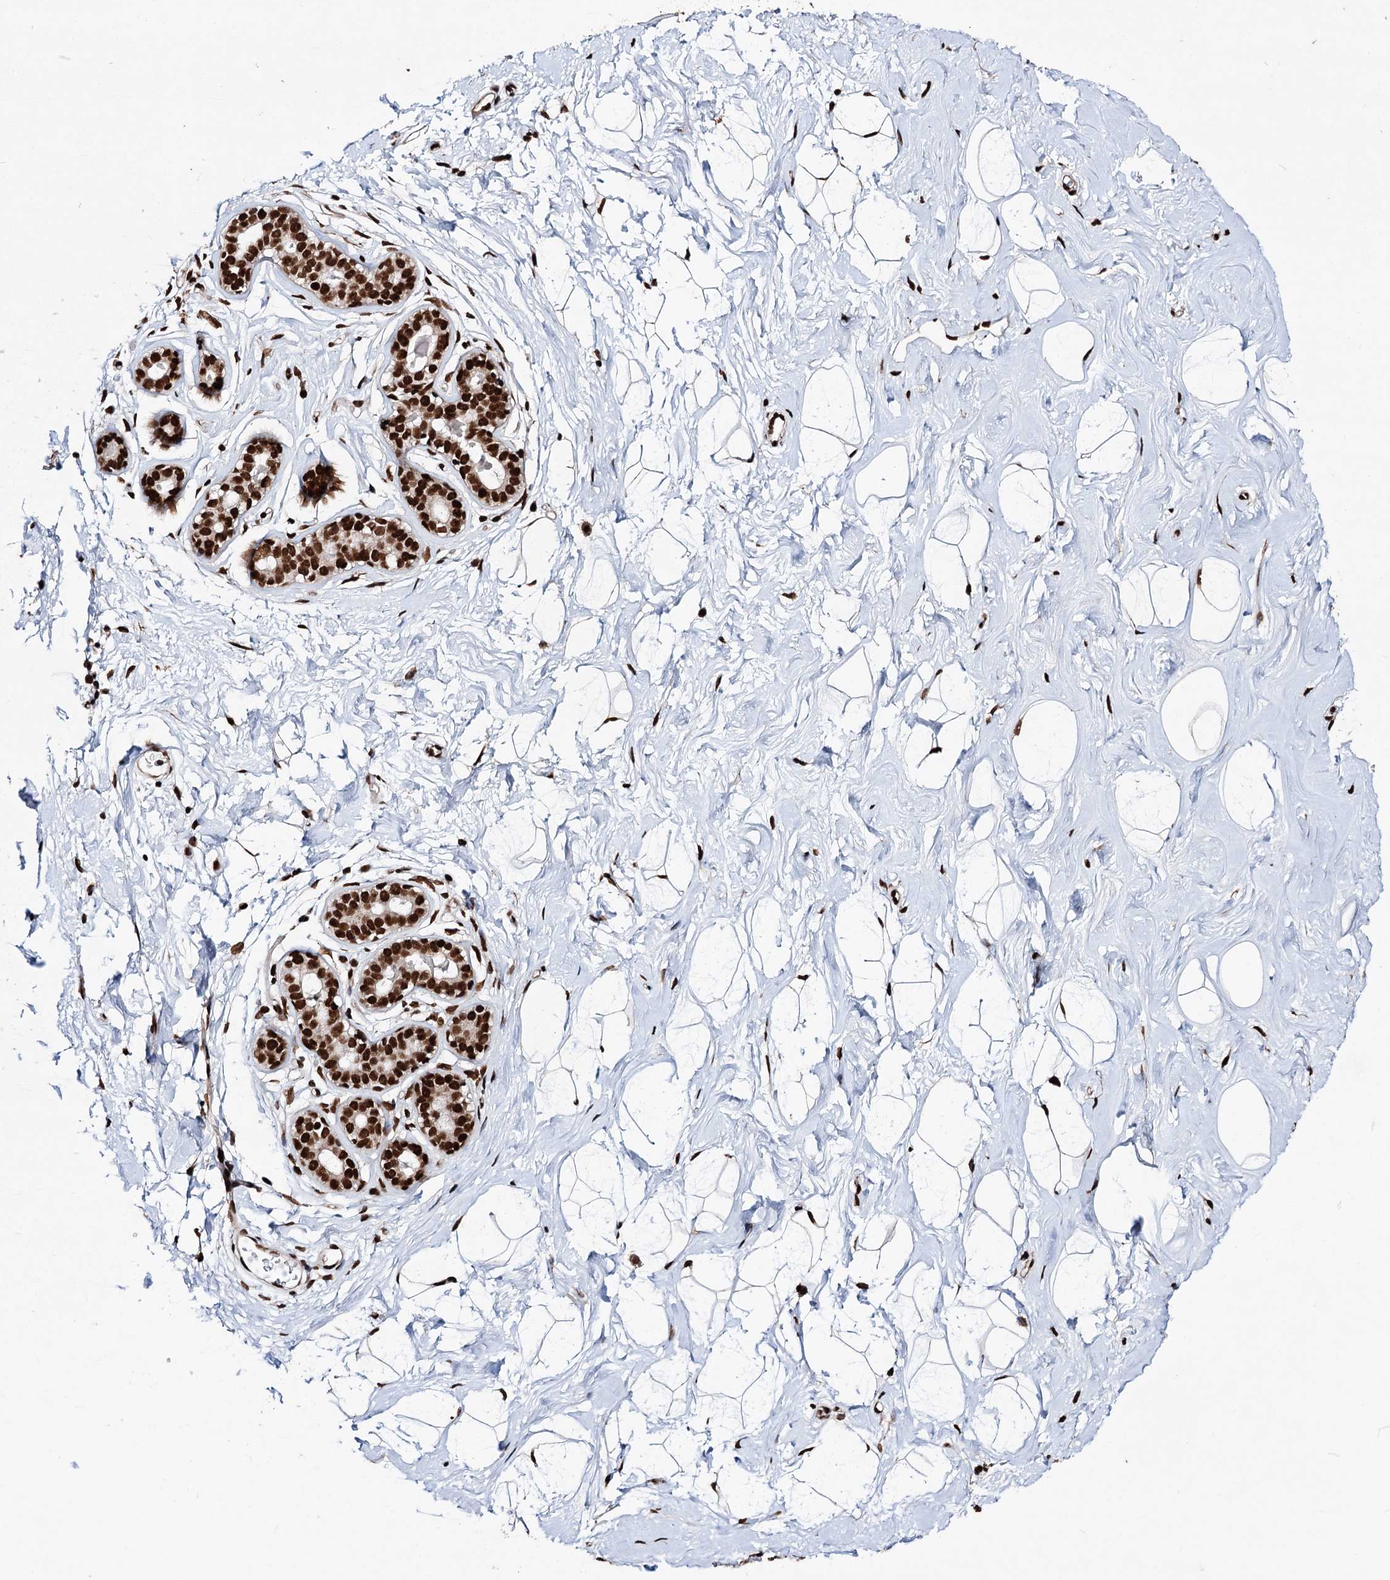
{"staining": {"intensity": "strong", "quantity": "25%-75%", "location": "nuclear"}, "tissue": "breast", "cell_type": "Adipocytes", "image_type": "normal", "snomed": [{"axis": "morphology", "description": "Normal tissue, NOS"}, {"axis": "morphology", "description": "Adenoma, NOS"}, {"axis": "topography", "description": "Breast"}], "caption": "An immunohistochemistry histopathology image of normal tissue is shown. Protein staining in brown labels strong nuclear positivity in breast within adipocytes.", "gene": "MATR3", "patient": {"sex": "female", "age": 23}}